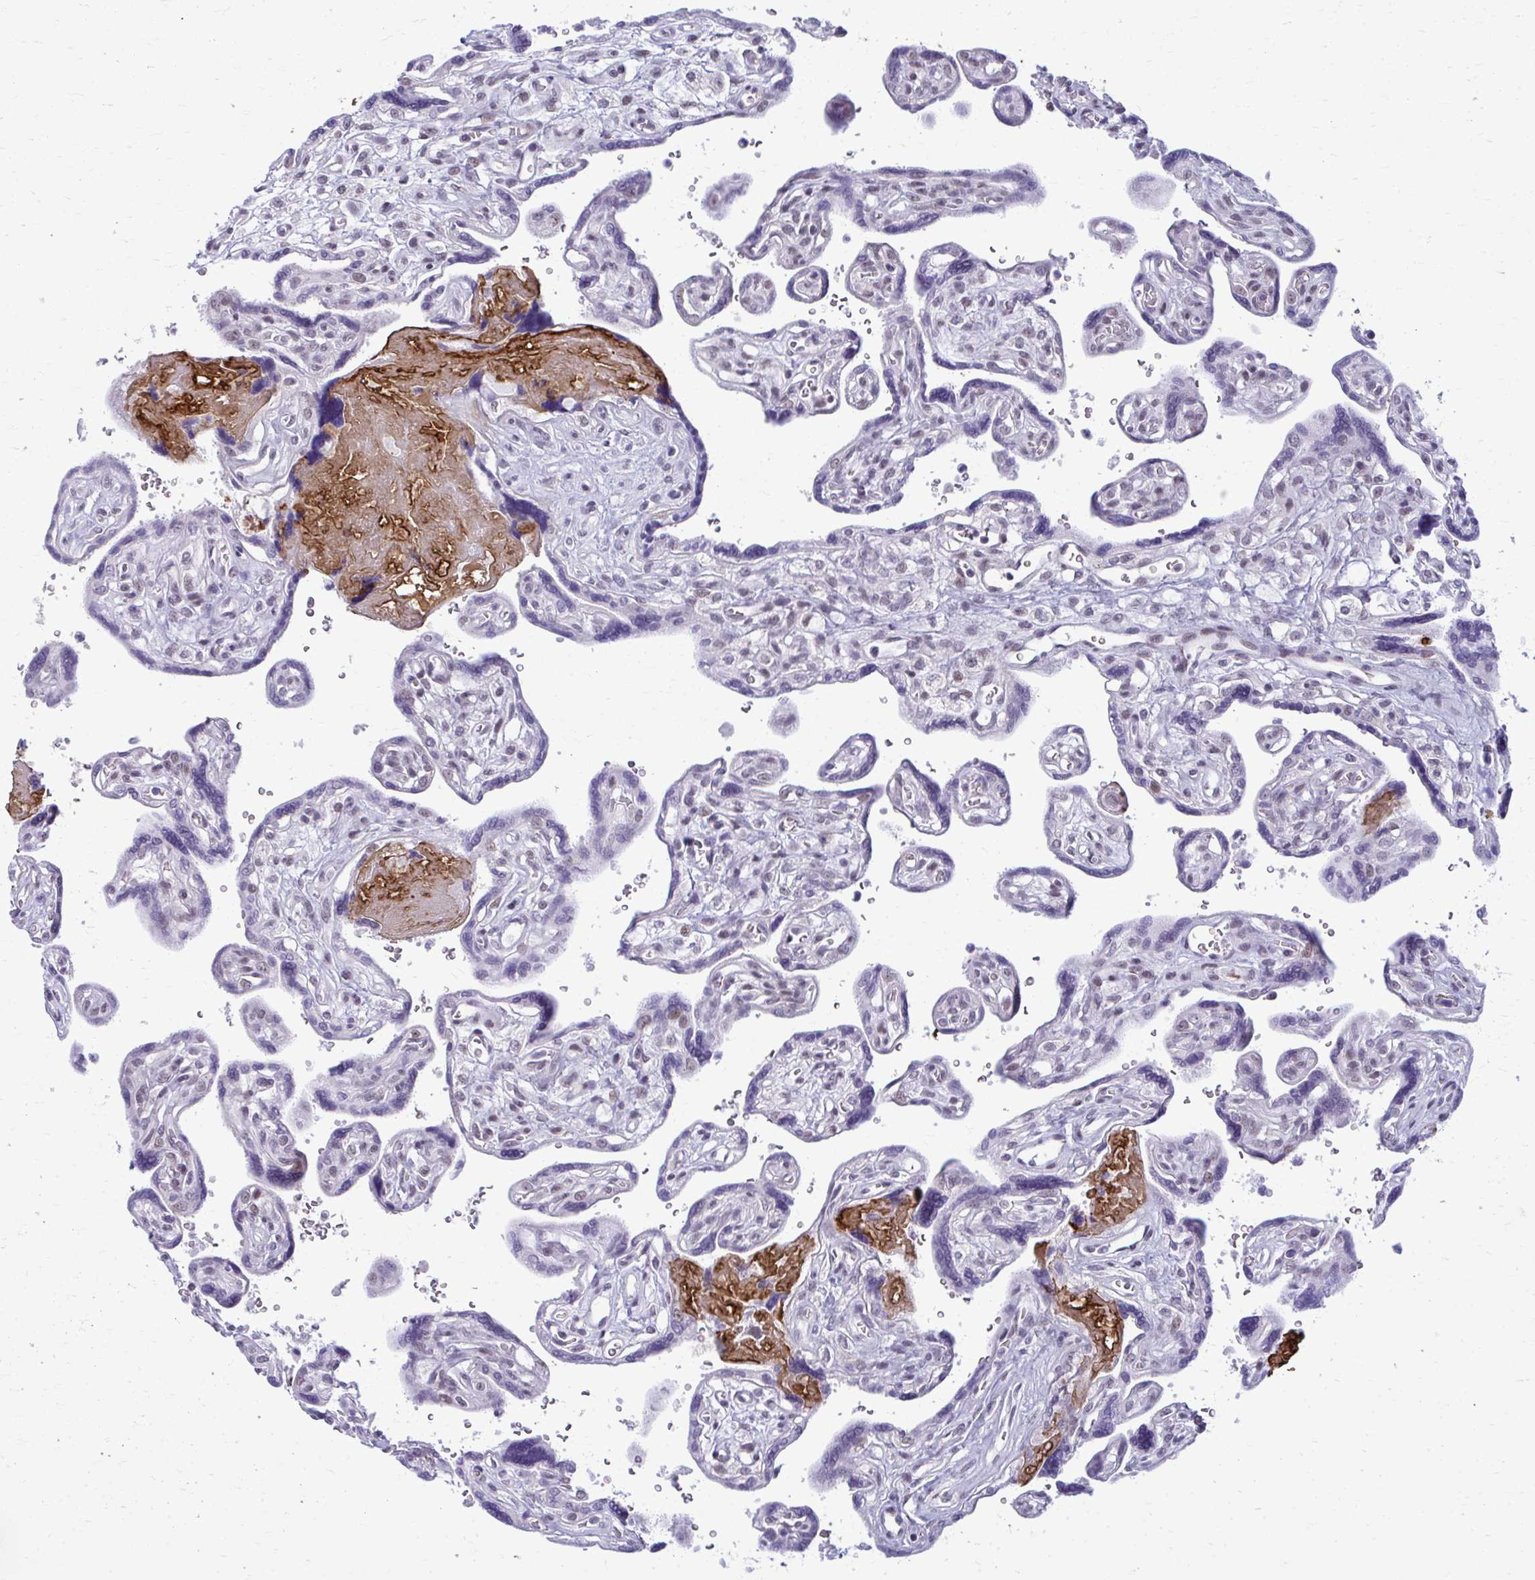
{"staining": {"intensity": "negative", "quantity": "none", "location": "none"}, "tissue": "placenta", "cell_type": "Decidual cells", "image_type": "normal", "snomed": [{"axis": "morphology", "description": "Normal tissue, NOS"}, {"axis": "topography", "description": "Placenta"}], "caption": "Decidual cells are negative for protein expression in benign human placenta. (DAB immunohistochemistry, high magnification).", "gene": "MAF1", "patient": {"sex": "female", "age": 39}}